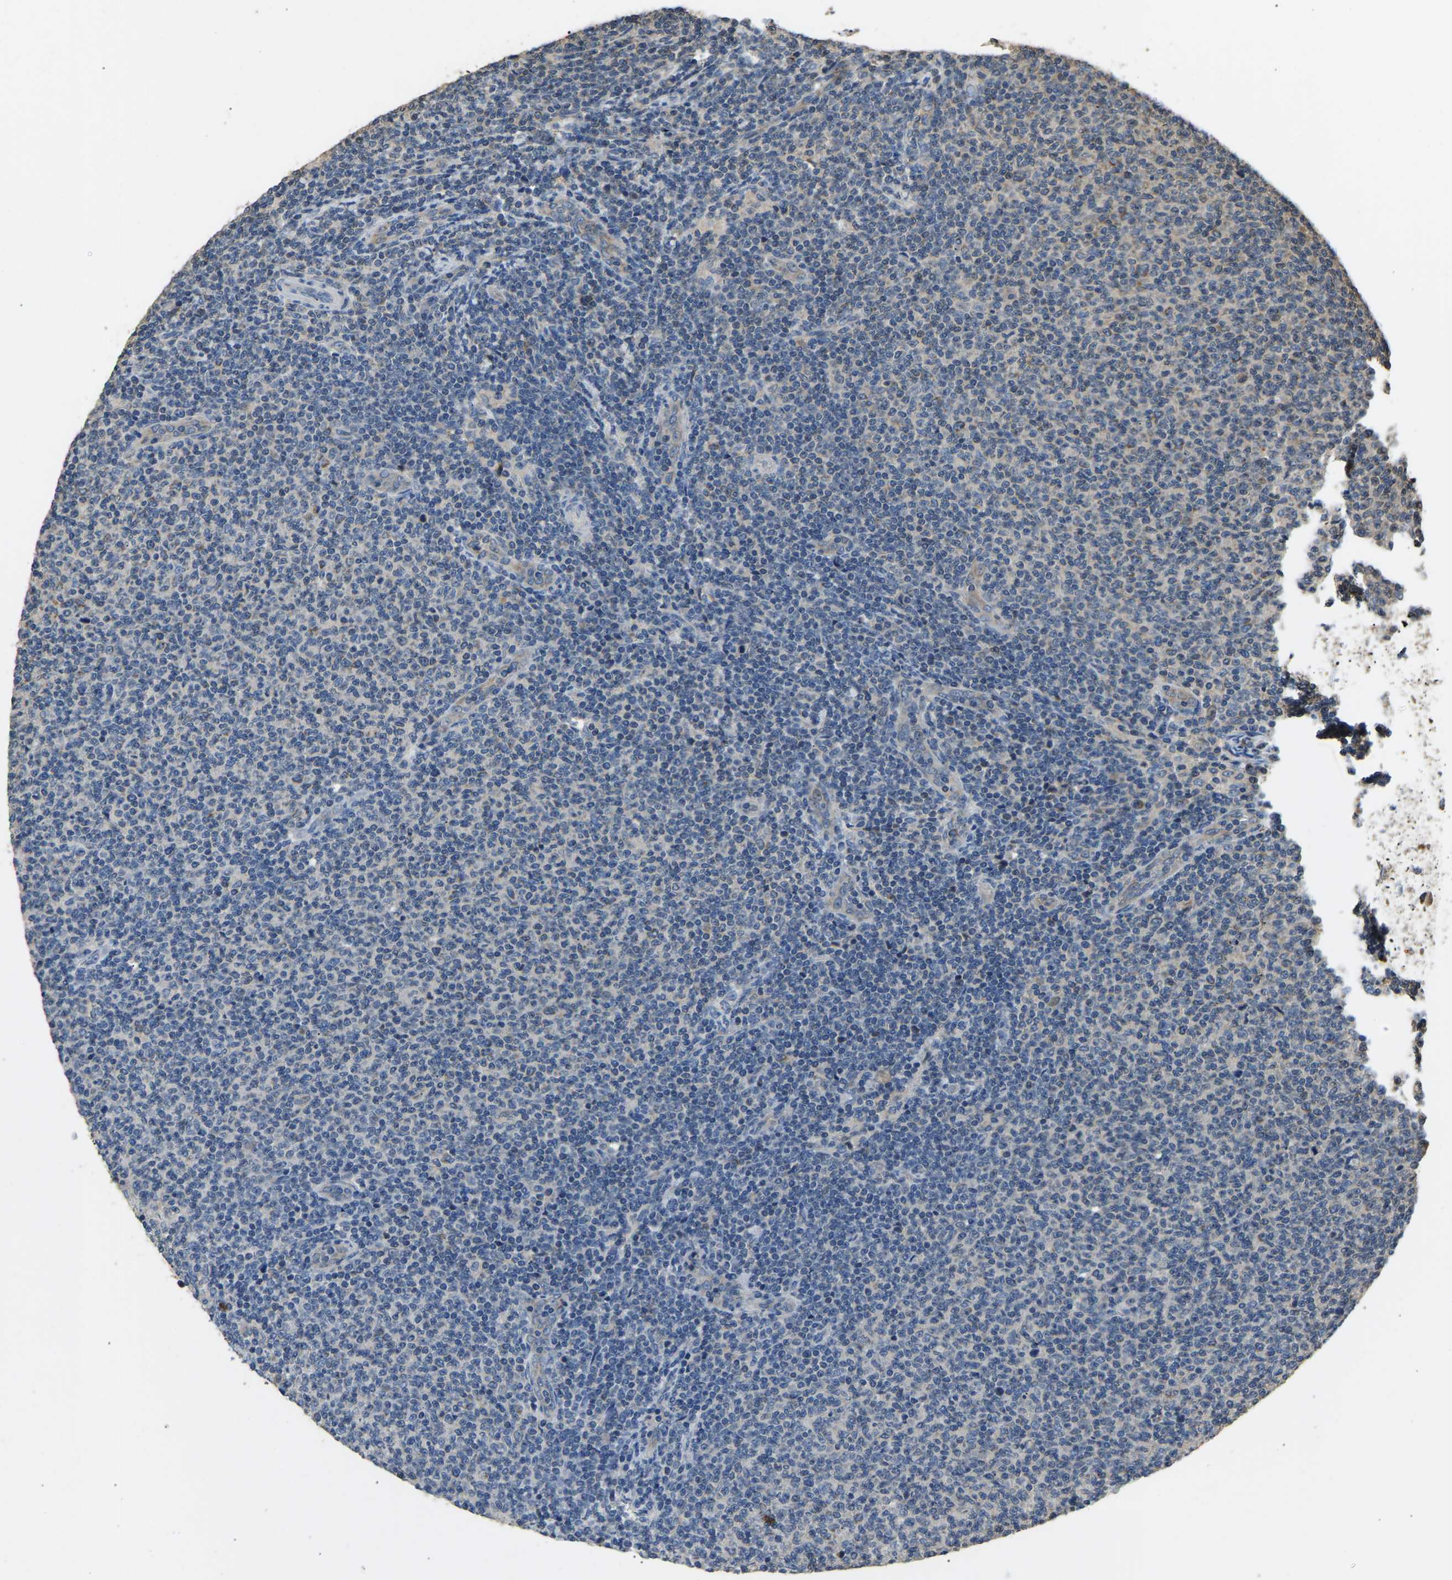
{"staining": {"intensity": "moderate", "quantity": "<25%", "location": "cytoplasmic/membranous"}, "tissue": "lymphoma", "cell_type": "Tumor cells", "image_type": "cancer", "snomed": [{"axis": "morphology", "description": "Malignant lymphoma, non-Hodgkin's type, Low grade"}, {"axis": "topography", "description": "Lymph node"}], "caption": "About <25% of tumor cells in human low-grade malignant lymphoma, non-Hodgkin's type show moderate cytoplasmic/membranous protein staining as visualized by brown immunohistochemical staining.", "gene": "TUFM", "patient": {"sex": "male", "age": 66}}